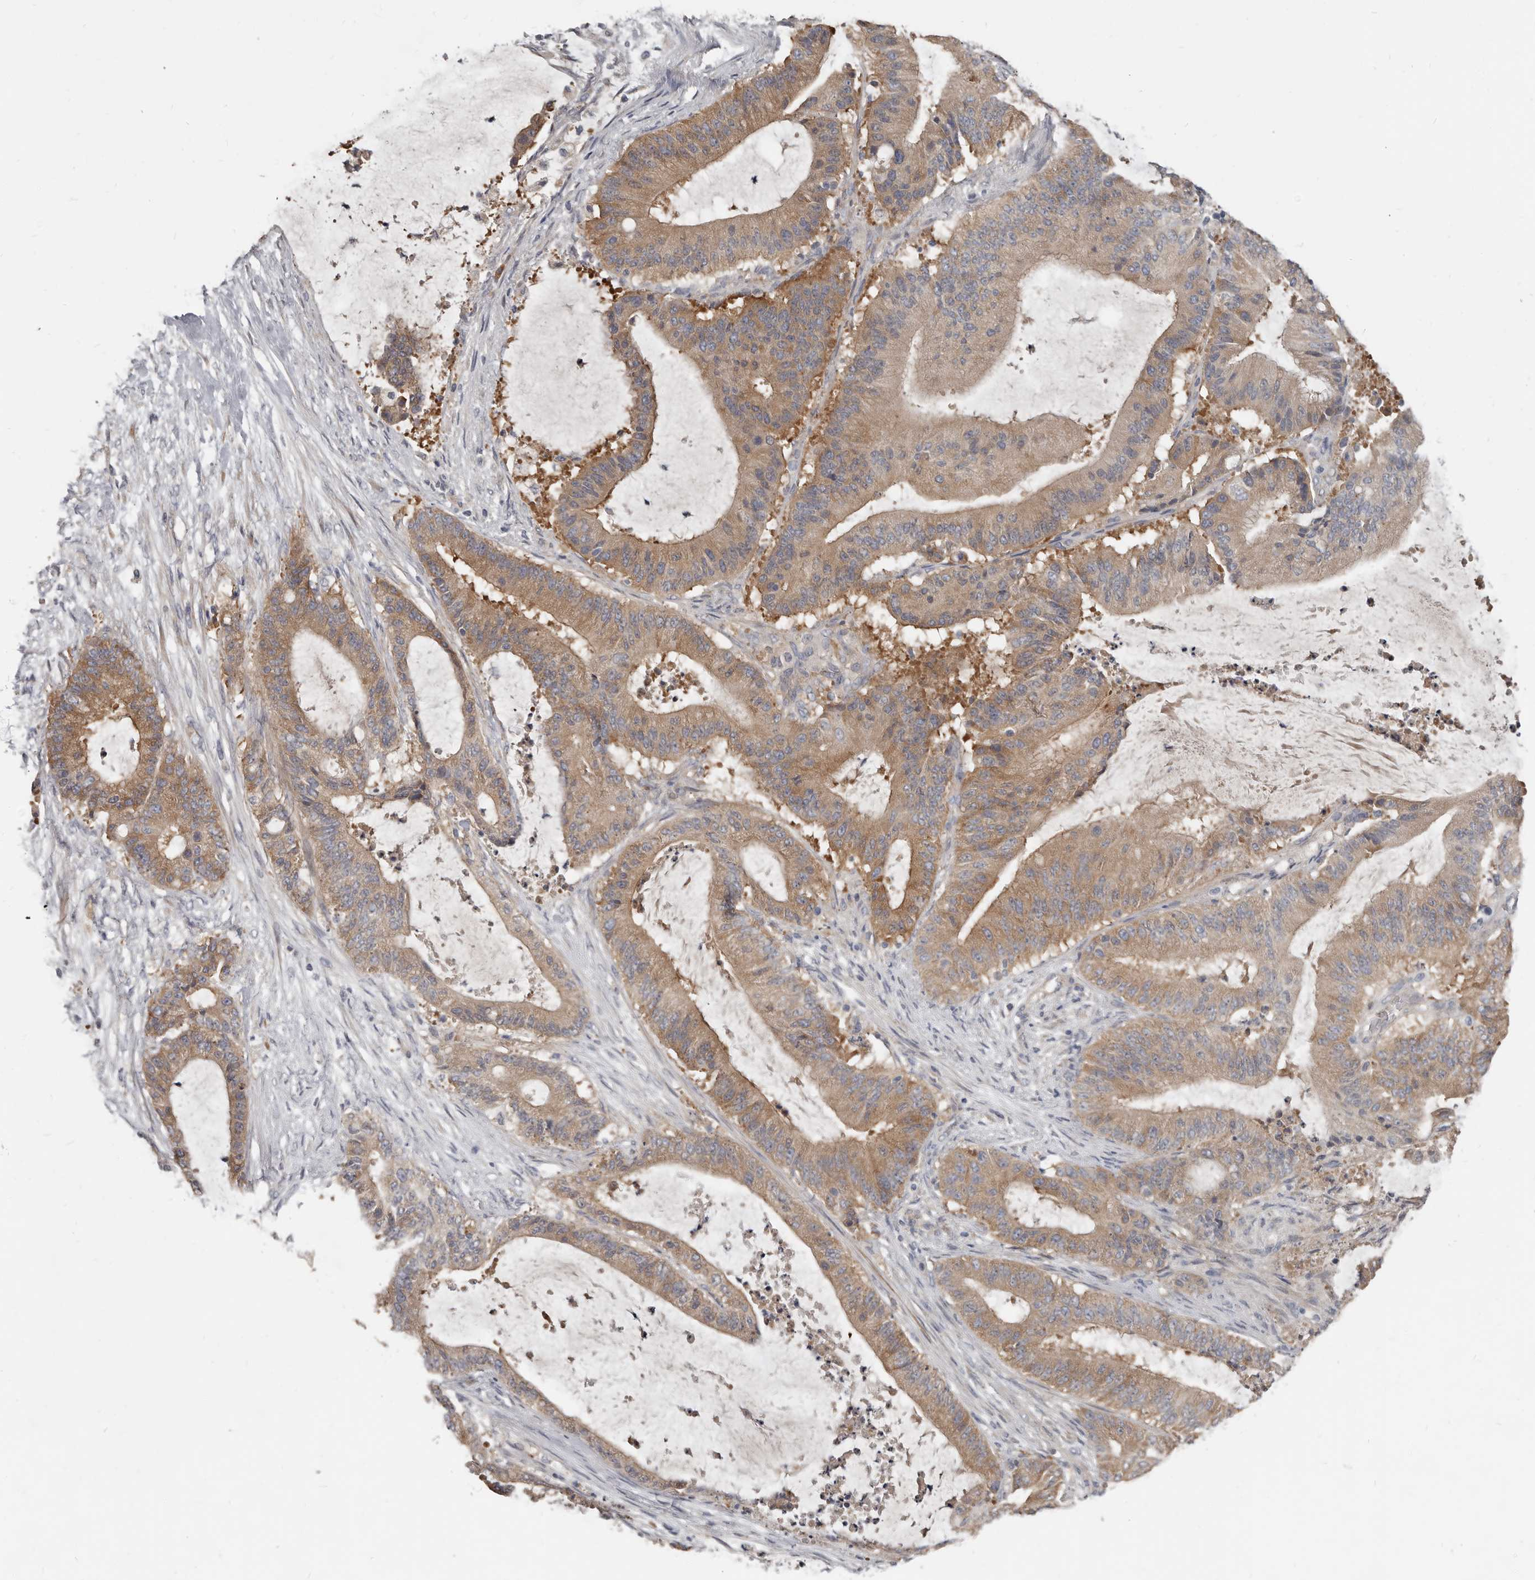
{"staining": {"intensity": "moderate", "quantity": ">75%", "location": "cytoplasmic/membranous"}, "tissue": "liver cancer", "cell_type": "Tumor cells", "image_type": "cancer", "snomed": [{"axis": "morphology", "description": "Normal tissue, NOS"}, {"axis": "morphology", "description": "Cholangiocarcinoma"}, {"axis": "topography", "description": "Liver"}, {"axis": "topography", "description": "Peripheral nerve tissue"}], "caption": "There is medium levels of moderate cytoplasmic/membranous expression in tumor cells of liver cancer (cholangiocarcinoma), as demonstrated by immunohistochemical staining (brown color).", "gene": "AKNAD1", "patient": {"sex": "female", "age": 73}}